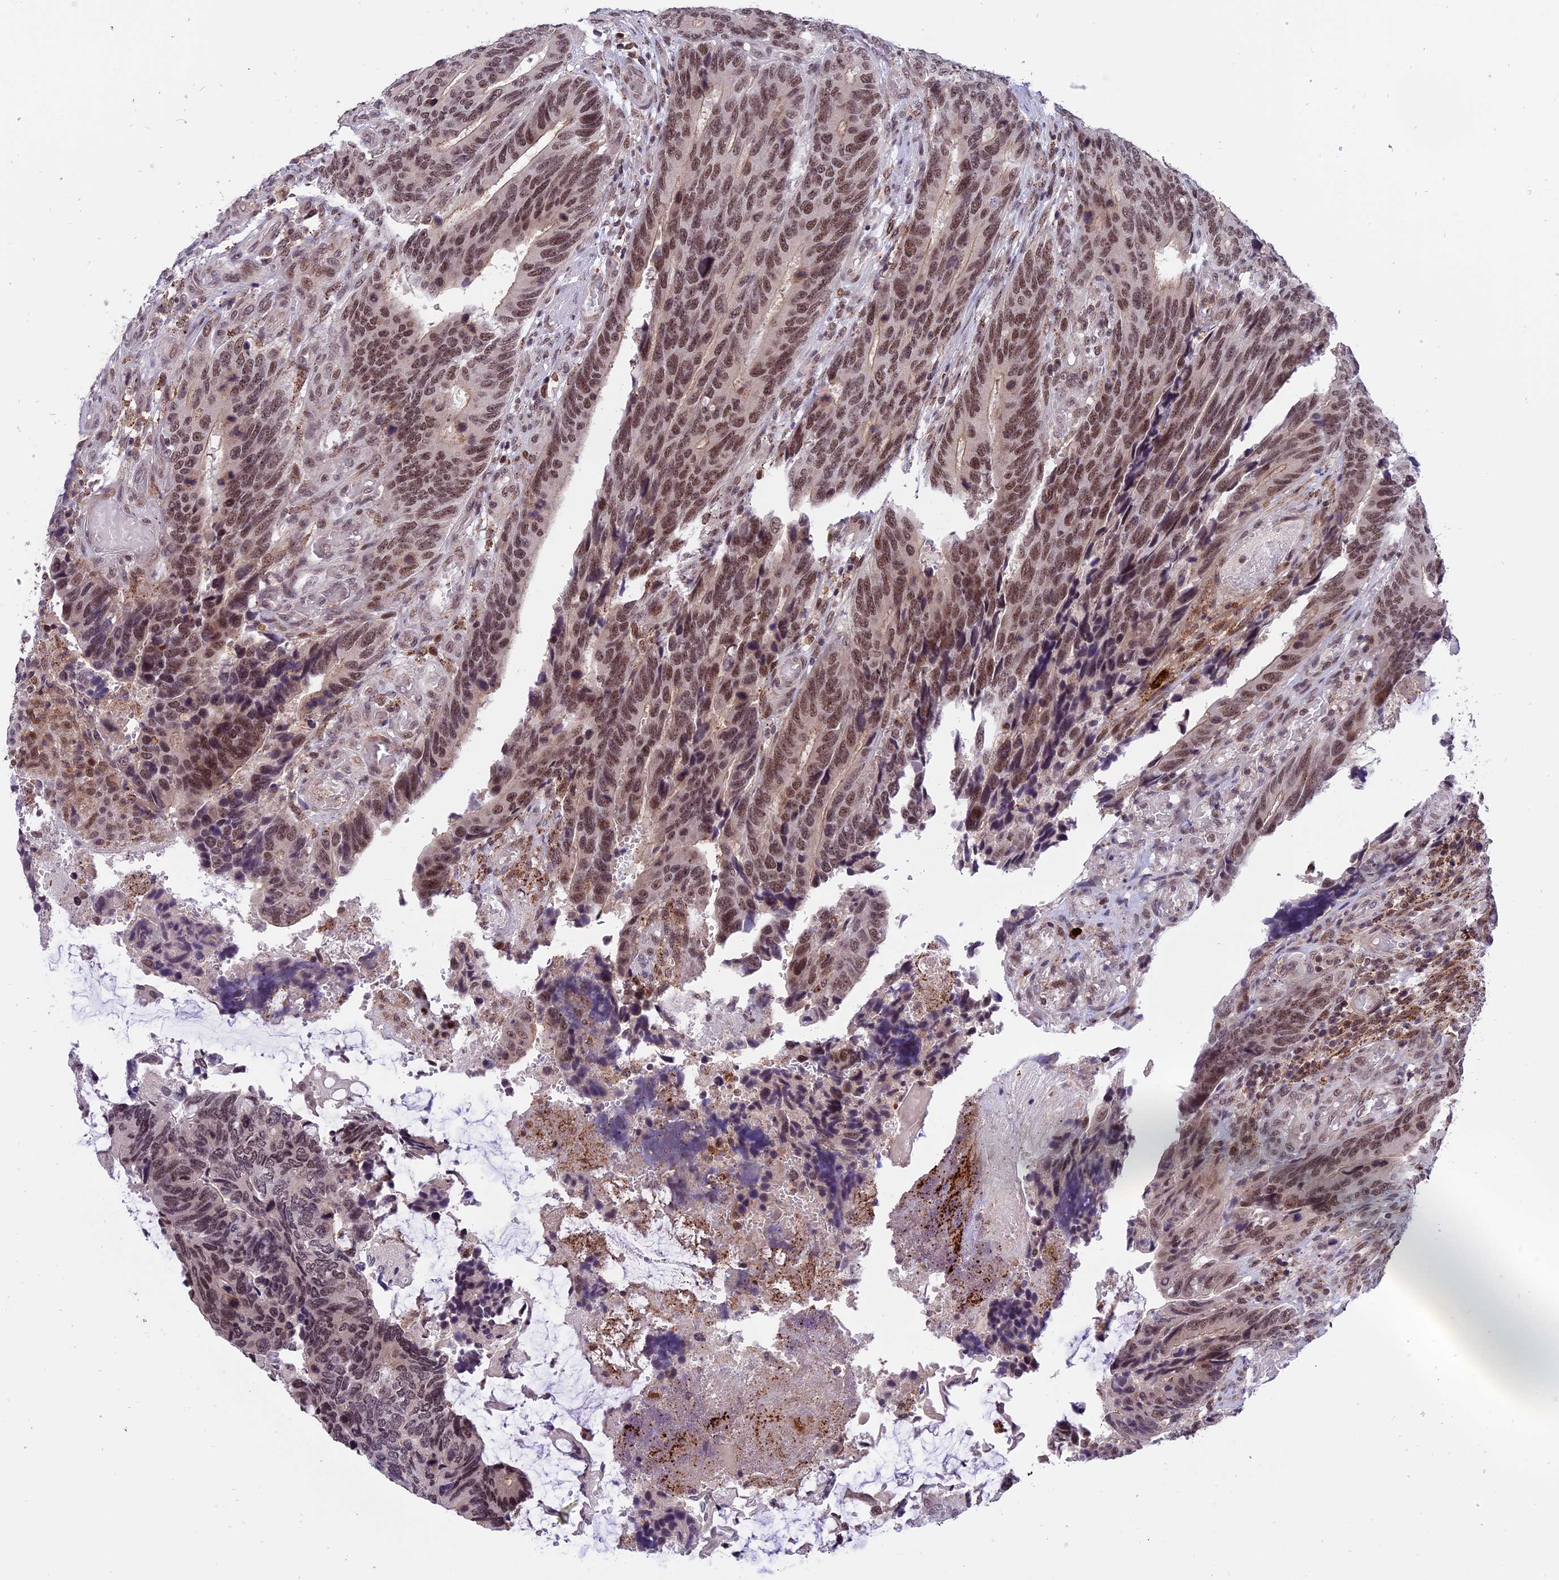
{"staining": {"intensity": "moderate", "quantity": ">75%", "location": "nuclear"}, "tissue": "colorectal cancer", "cell_type": "Tumor cells", "image_type": "cancer", "snomed": [{"axis": "morphology", "description": "Adenocarcinoma, NOS"}, {"axis": "topography", "description": "Colon"}], "caption": "This image displays IHC staining of human adenocarcinoma (colorectal), with medium moderate nuclear positivity in approximately >75% of tumor cells.", "gene": "TADA3", "patient": {"sex": "male", "age": 87}}